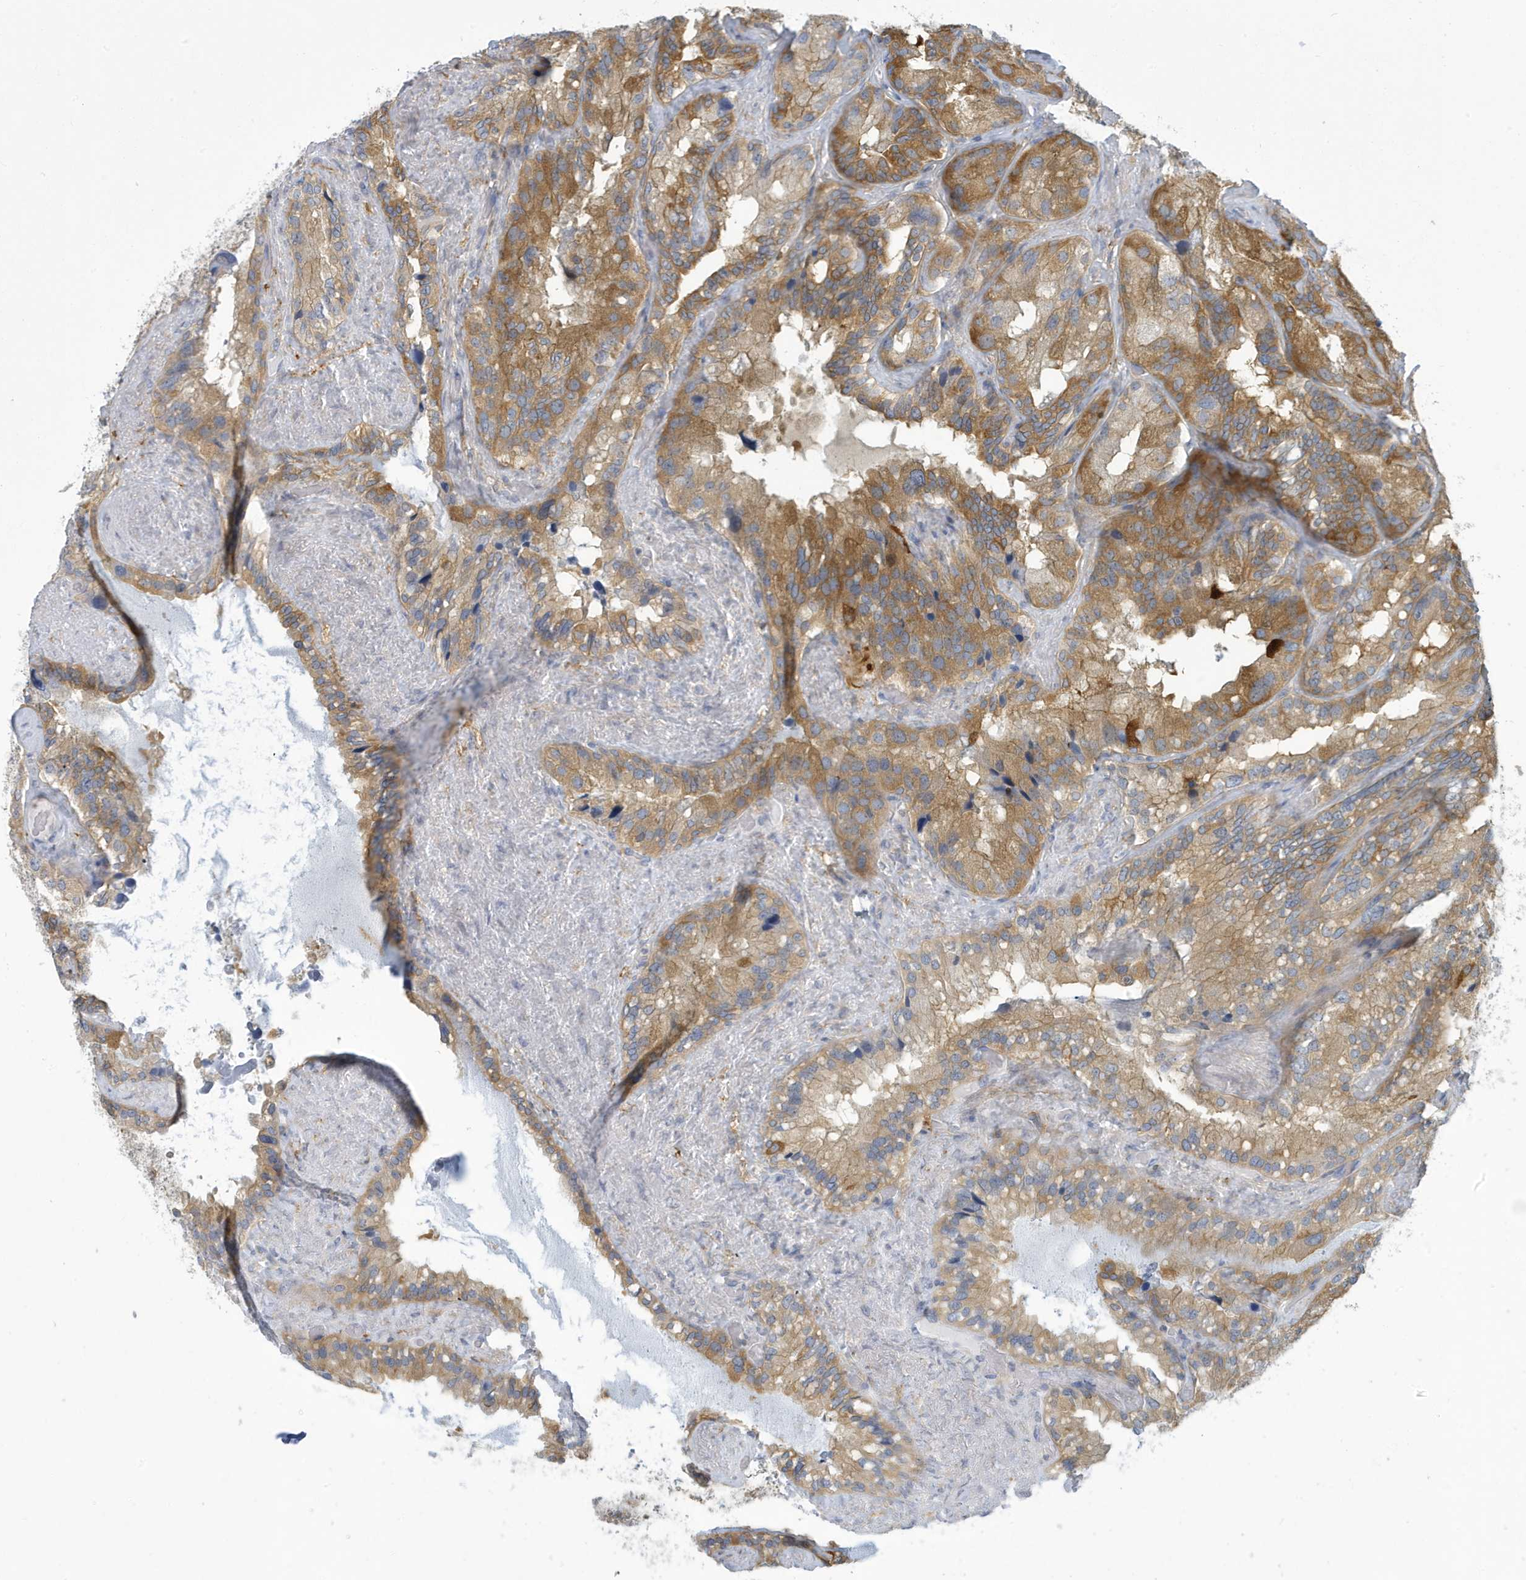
{"staining": {"intensity": "moderate", "quantity": ">75%", "location": "cytoplasmic/membranous"}, "tissue": "seminal vesicle", "cell_type": "Glandular cells", "image_type": "normal", "snomed": [{"axis": "morphology", "description": "Normal tissue, NOS"}, {"axis": "topography", "description": "Prostate"}, {"axis": "topography", "description": "Seminal veicle"}], "caption": "This micrograph shows immunohistochemistry (IHC) staining of benign seminal vesicle, with medium moderate cytoplasmic/membranous staining in about >75% of glandular cells.", "gene": "VTA1", "patient": {"sex": "male", "age": 68}}